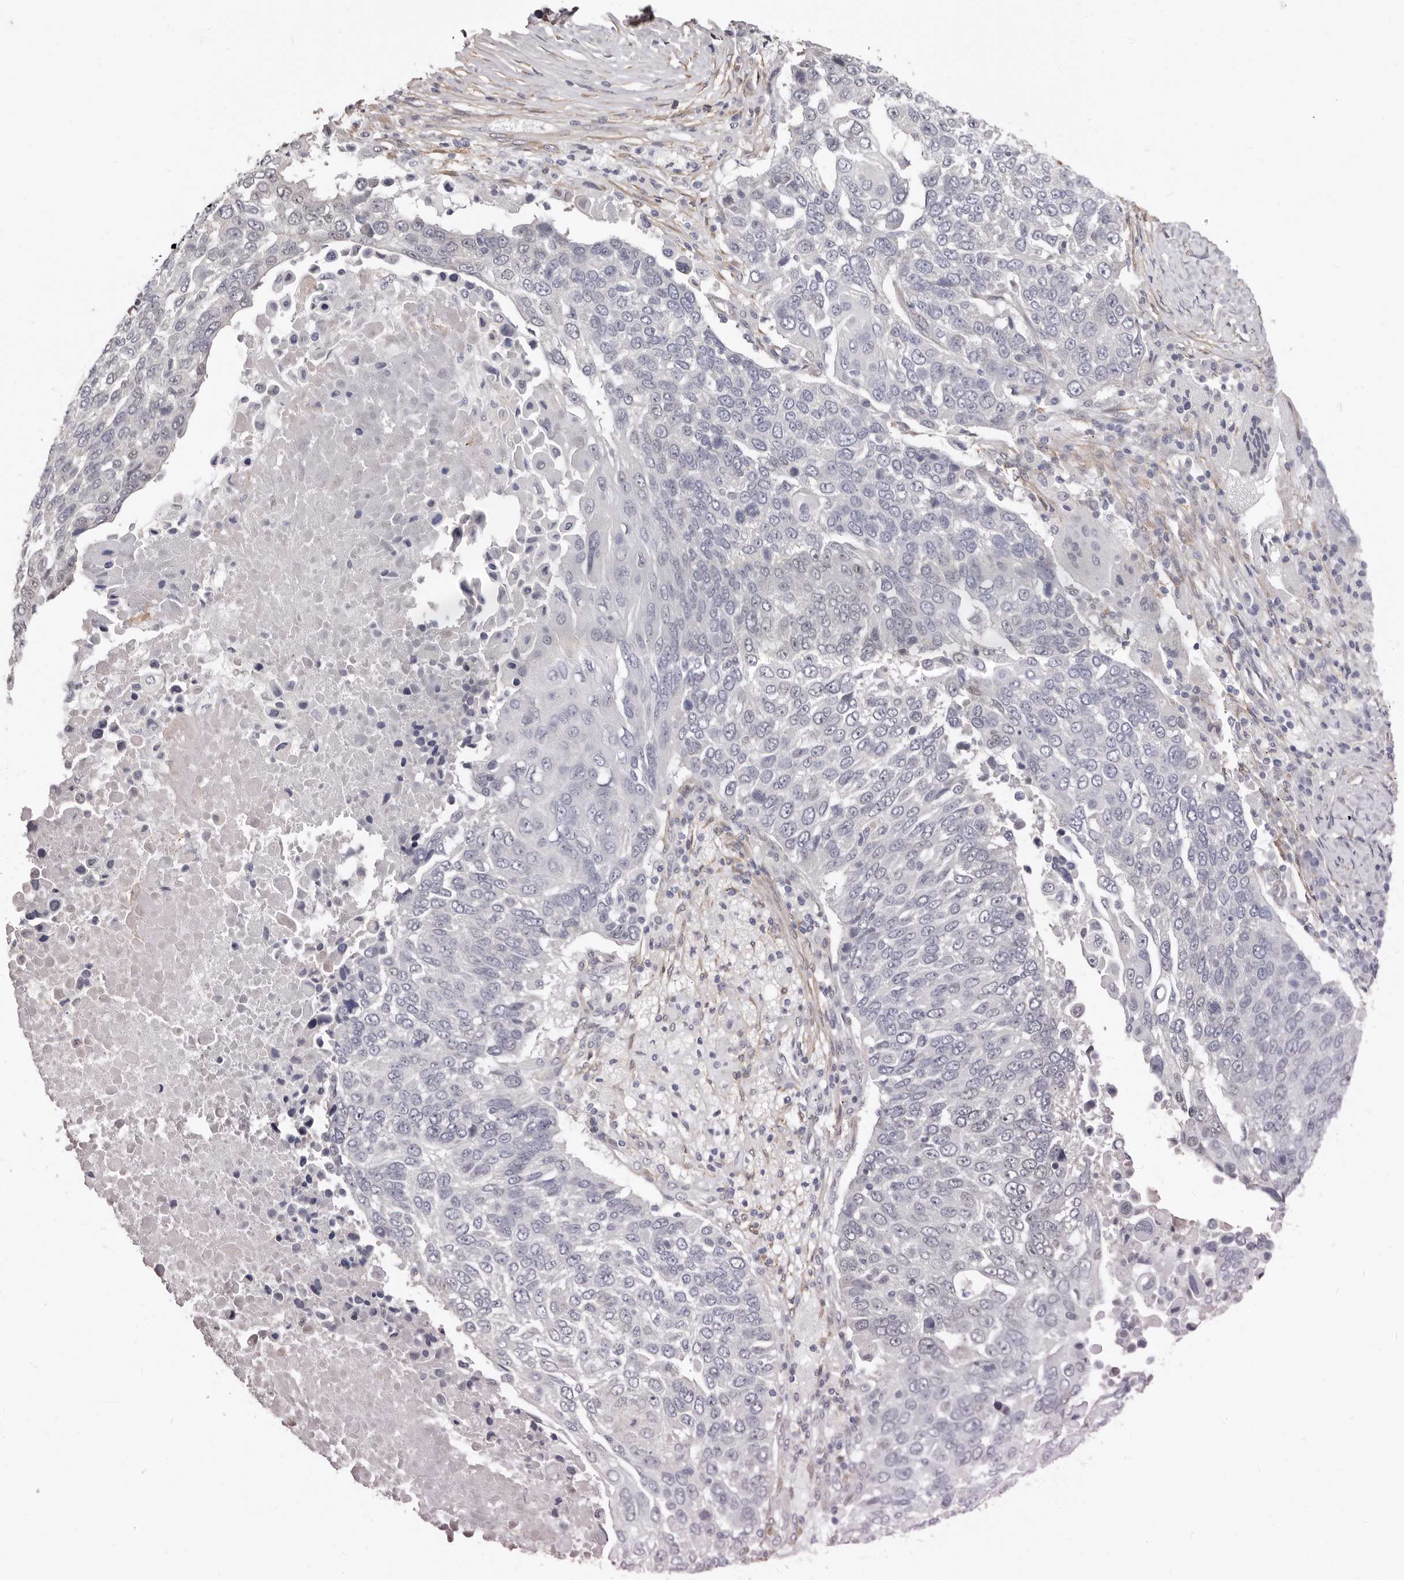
{"staining": {"intensity": "negative", "quantity": "none", "location": "none"}, "tissue": "lung cancer", "cell_type": "Tumor cells", "image_type": "cancer", "snomed": [{"axis": "morphology", "description": "Squamous cell carcinoma, NOS"}, {"axis": "topography", "description": "Lung"}], "caption": "The micrograph exhibits no significant positivity in tumor cells of lung squamous cell carcinoma.", "gene": "KHDRBS2", "patient": {"sex": "male", "age": 66}}